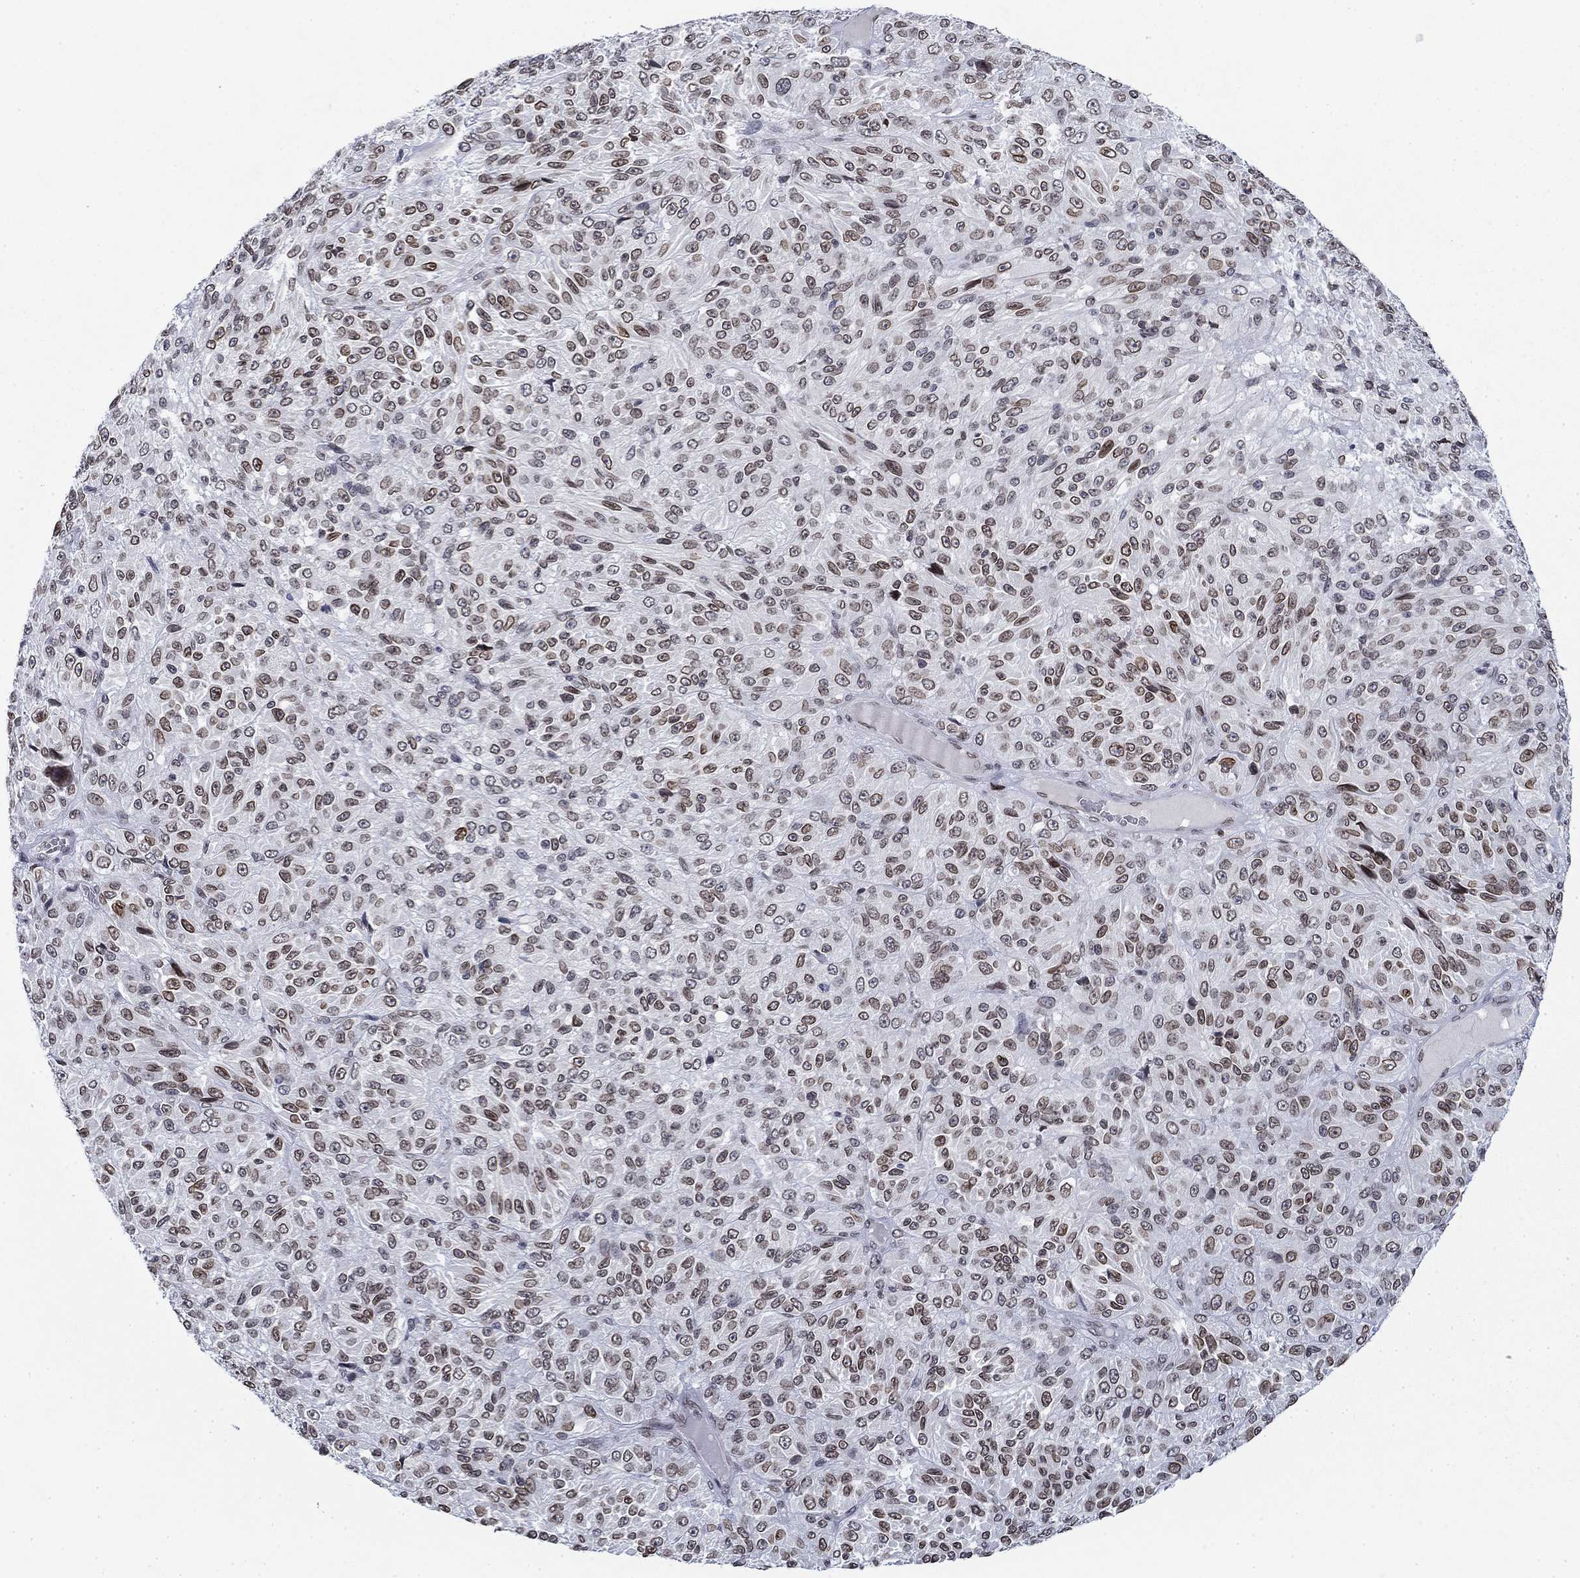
{"staining": {"intensity": "strong", "quantity": "<25%", "location": "cytoplasmic/membranous,nuclear"}, "tissue": "melanoma", "cell_type": "Tumor cells", "image_type": "cancer", "snomed": [{"axis": "morphology", "description": "Malignant melanoma, Metastatic site"}, {"axis": "topography", "description": "Brain"}], "caption": "Immunohistochemical staining of malignant melanoma (metastatic site) displays strong cytoplasmic/membranous and nuclear protein positivity in approximately <25% of tumor cells.", "gene": "TOR1AIP1", "patient": {"sex": "female", "age": 56}}